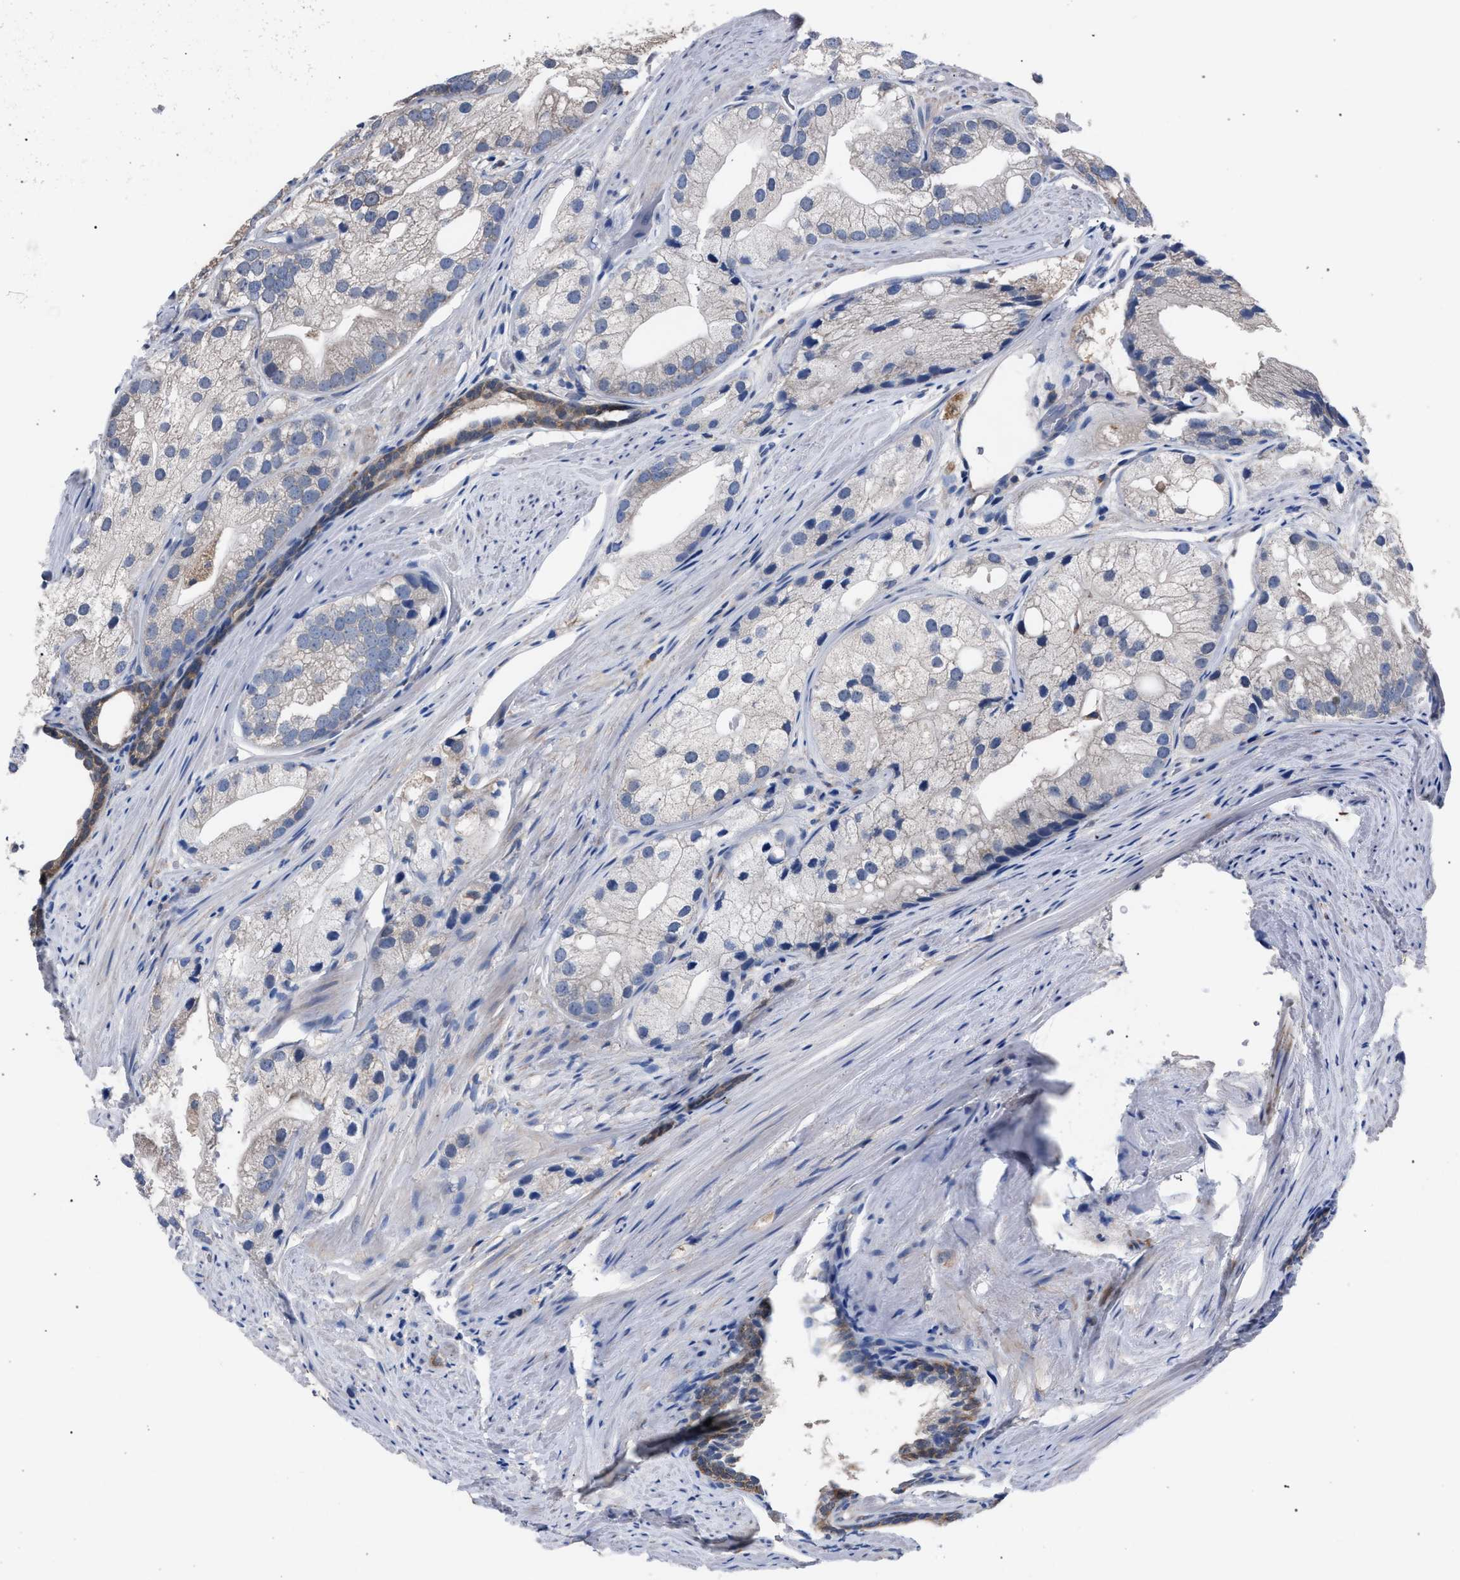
{"staining": {"intensity": "negative", "quantity": "none", "location": "none"}, "tissue": "prostate cancer", "cell_type": "Tumor cells", "image_type": "cancer", "snomed": [{"axis": "morphology", "description": "Adenocarcinoma, Low grade"}, {"axis": "topography", "description": "Prostate"}], "caption": "This is an IHC micrograph of human prostate adenocarcinoma (low-grade). There is no positivity in tumor cells.", "gene": "CRYZ", "patient": {"sex": "male", "age": 69}}